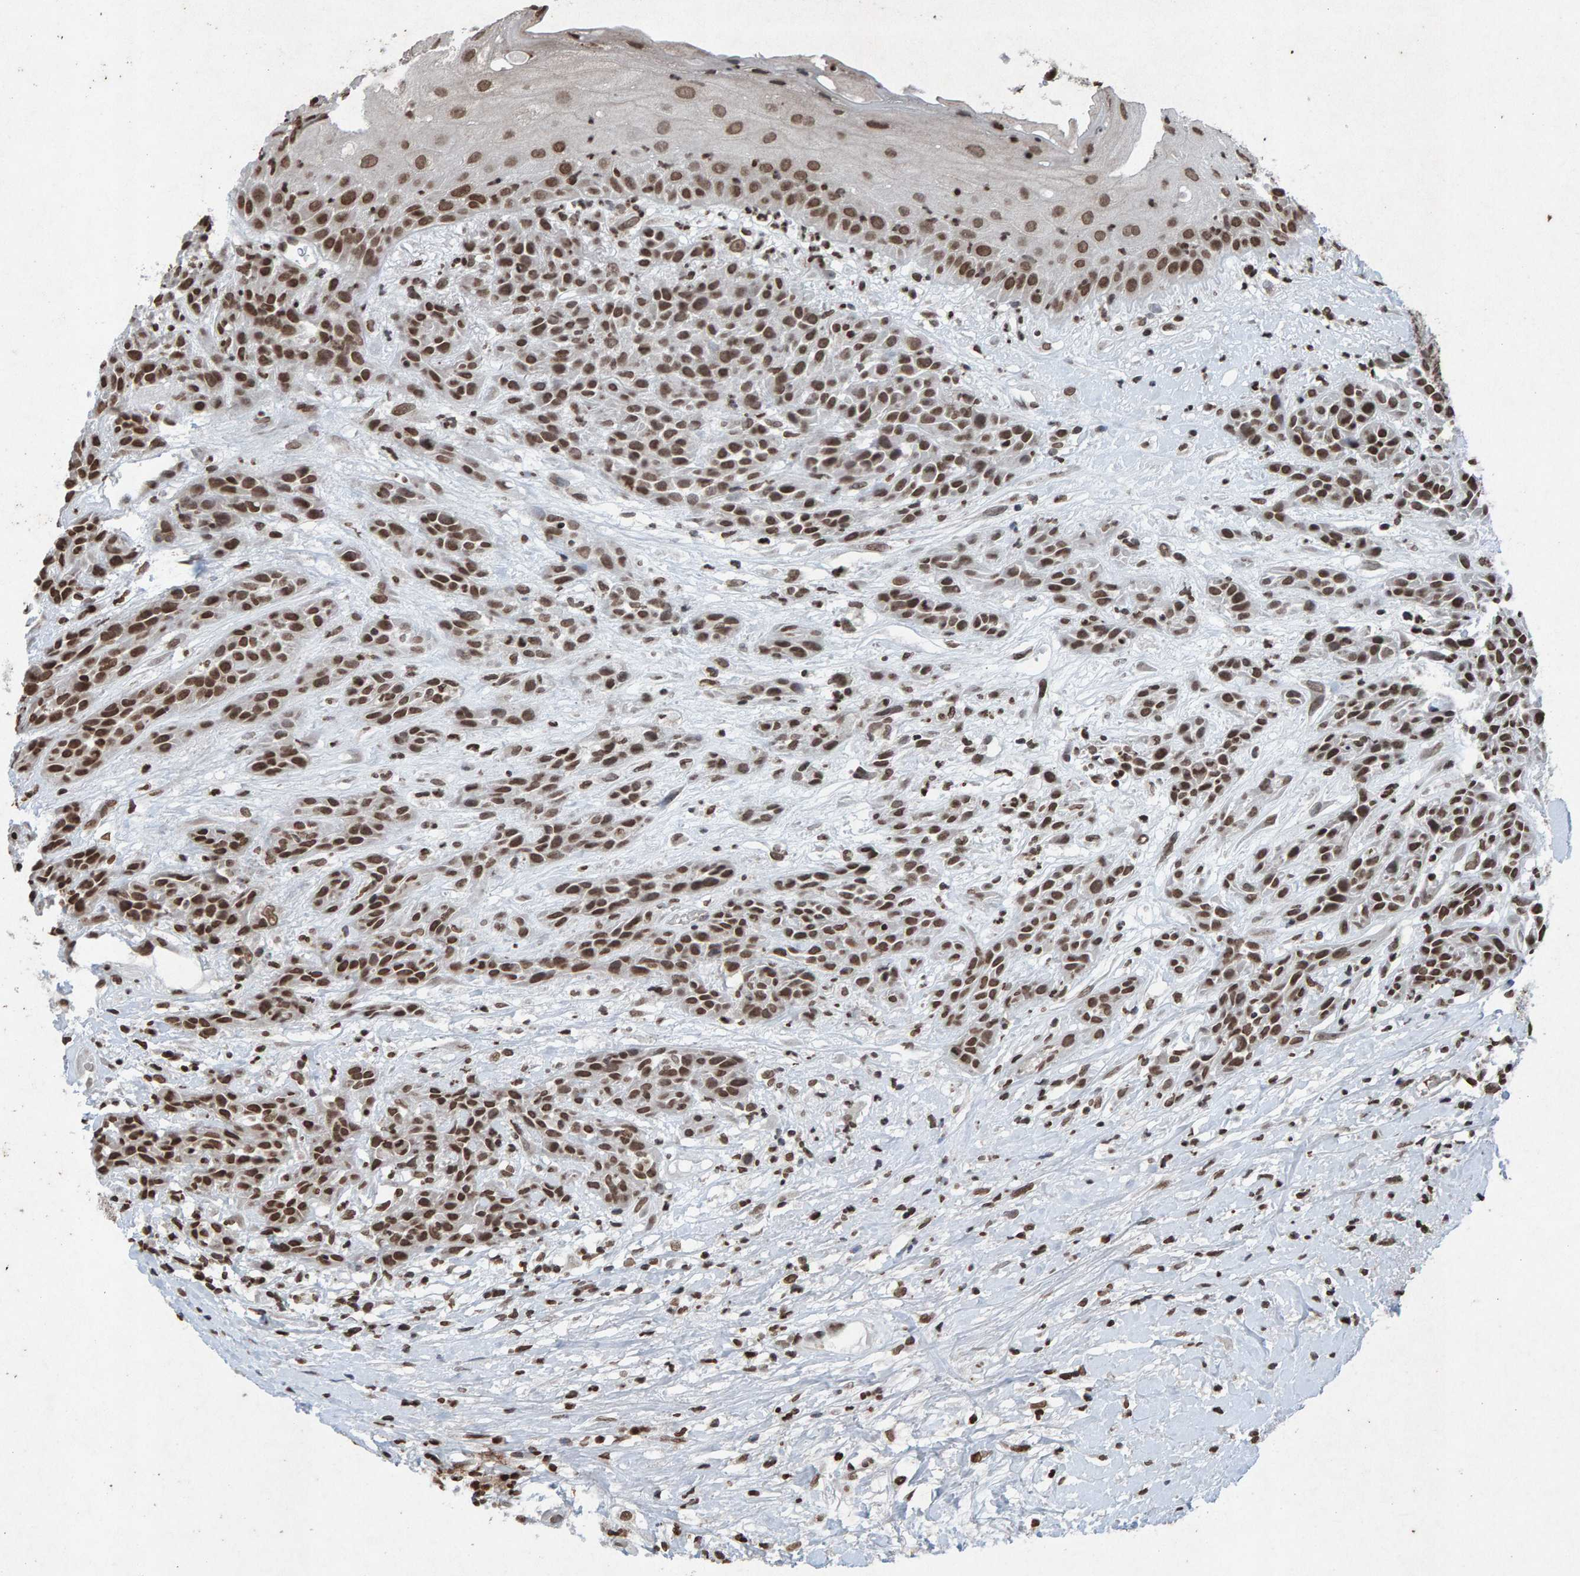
{"staining": {"intensity": "moderate", "quantity": ">75%", "location": "nuclear"}, "tissue": "head and neck cancer", "cell_type": "Tumor cells", "image_type": "cancer", "snomed": [{"axis": "morphology", "description": "Normal tissue, NOS"}, {"axis": "morphology", "description": "Squamous cell carcinoma, NOS"}, {"axis": "topography", "description": "Cartilage tissue"}, {"axis": "topography", "description": "Head-Neck"}], "caption": "Immunohistochemistry (IHC) staining of head and neck cancer (squamous cell carcinoma), which demonstrates medium levels of moderate nuclear staining in about >75% of tumor cells indicating moderate nuclear protein staining. The staining was performed using DAB (brown) for protein detection and nuclei were counterstained in hematoxylin (blue).", "gene": "H2AZ1", "patient": {"sex": "male", "age": 62}}